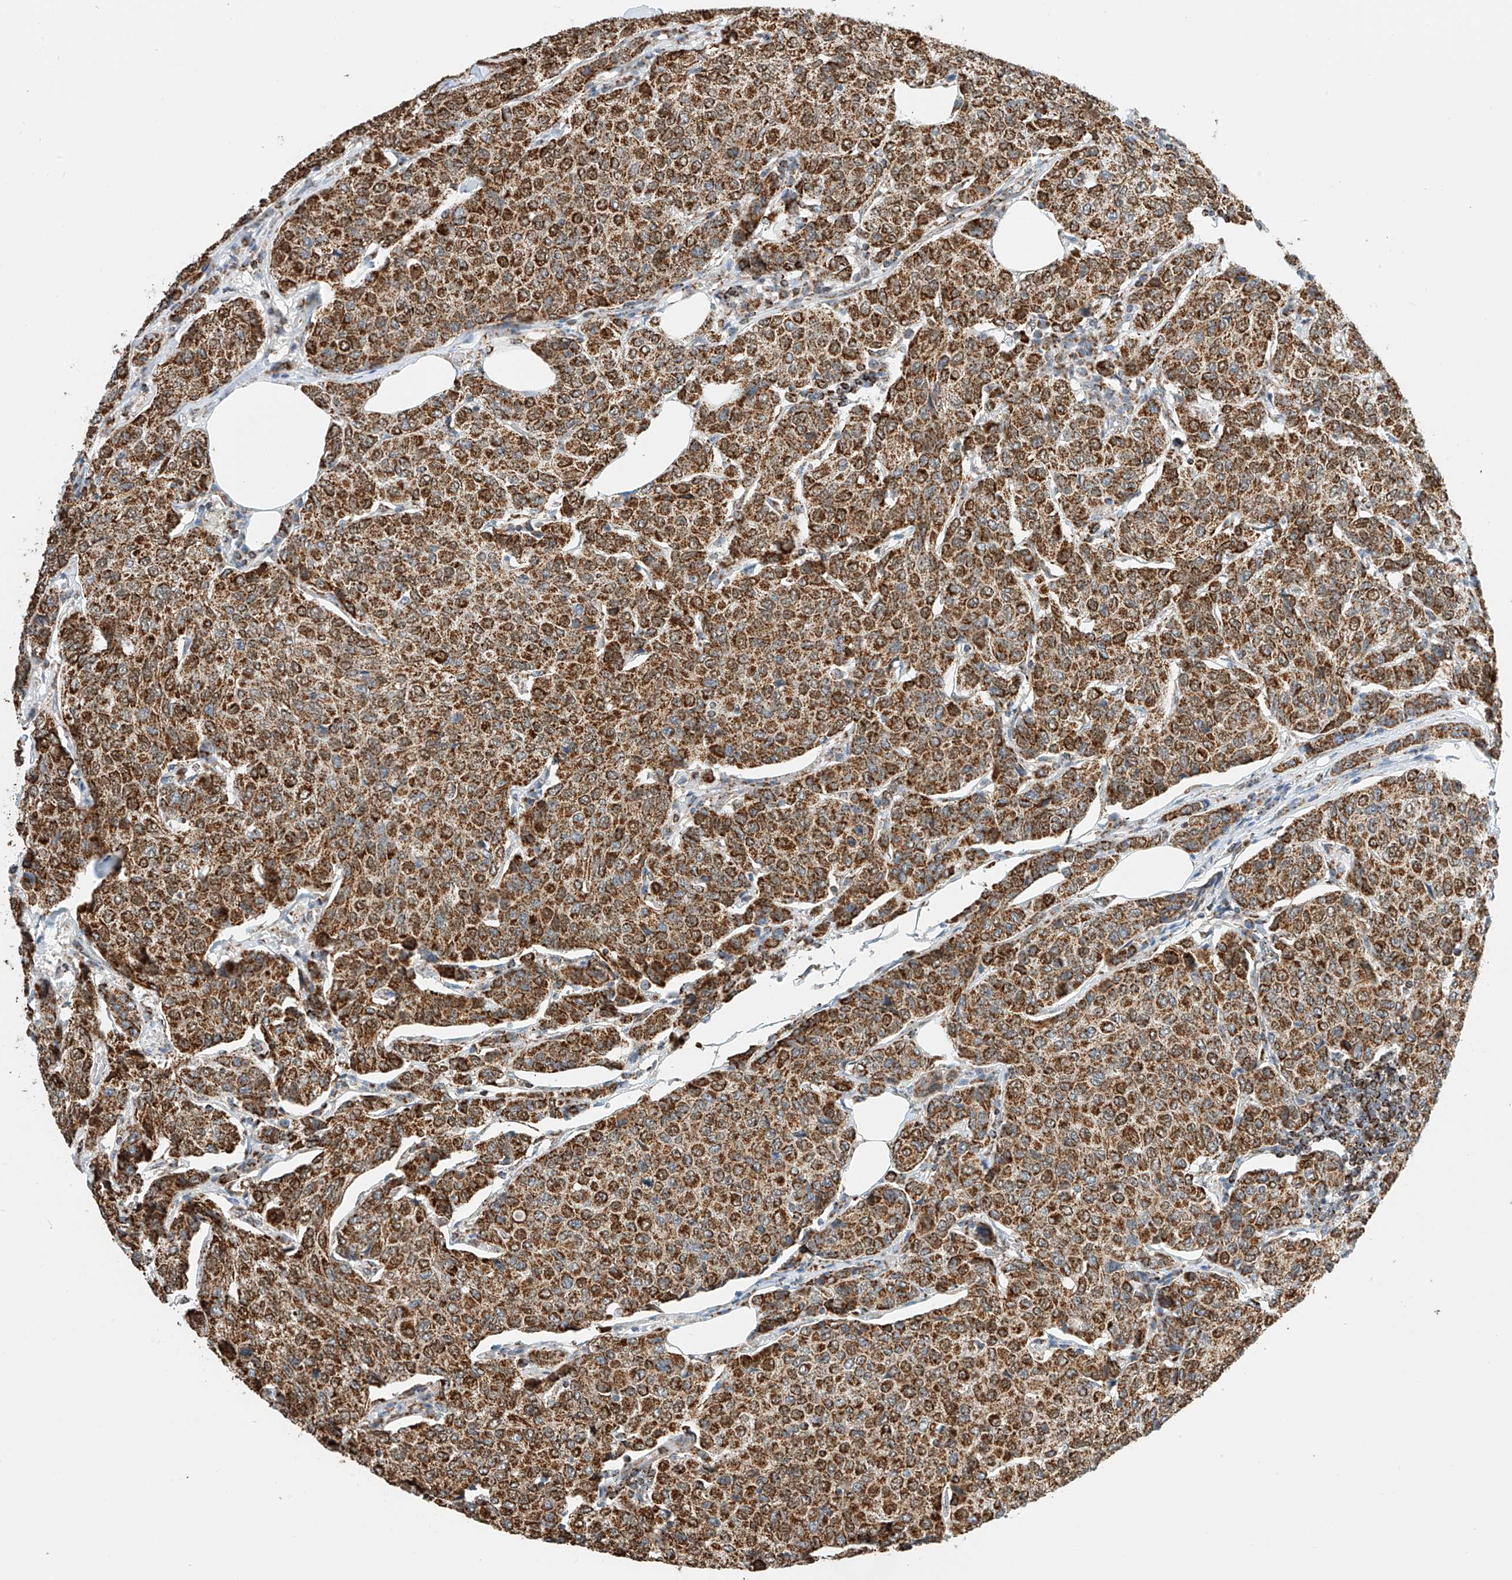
{"staining": {"intensity": "strong", "quantity": ">75%", "location": "cytoplasmic/membranous"}, "tissue": "breast cancer", "cell_type": "Tumor cells", "image_type": "cancer", "snomed": [{"axis": "morphology", "description": "Duct carcinoma"}, {"axis": "topography", "description": "Breast"}], "caption": "There is high levels of strong cytoplasmic/membranous staining in tumor cells of breast intraductal carcinoma, as demonstrated by immunohistochemical staining (brown color).", "gene": "PPA2", "patient": {"sex": "female", "age": 55}}